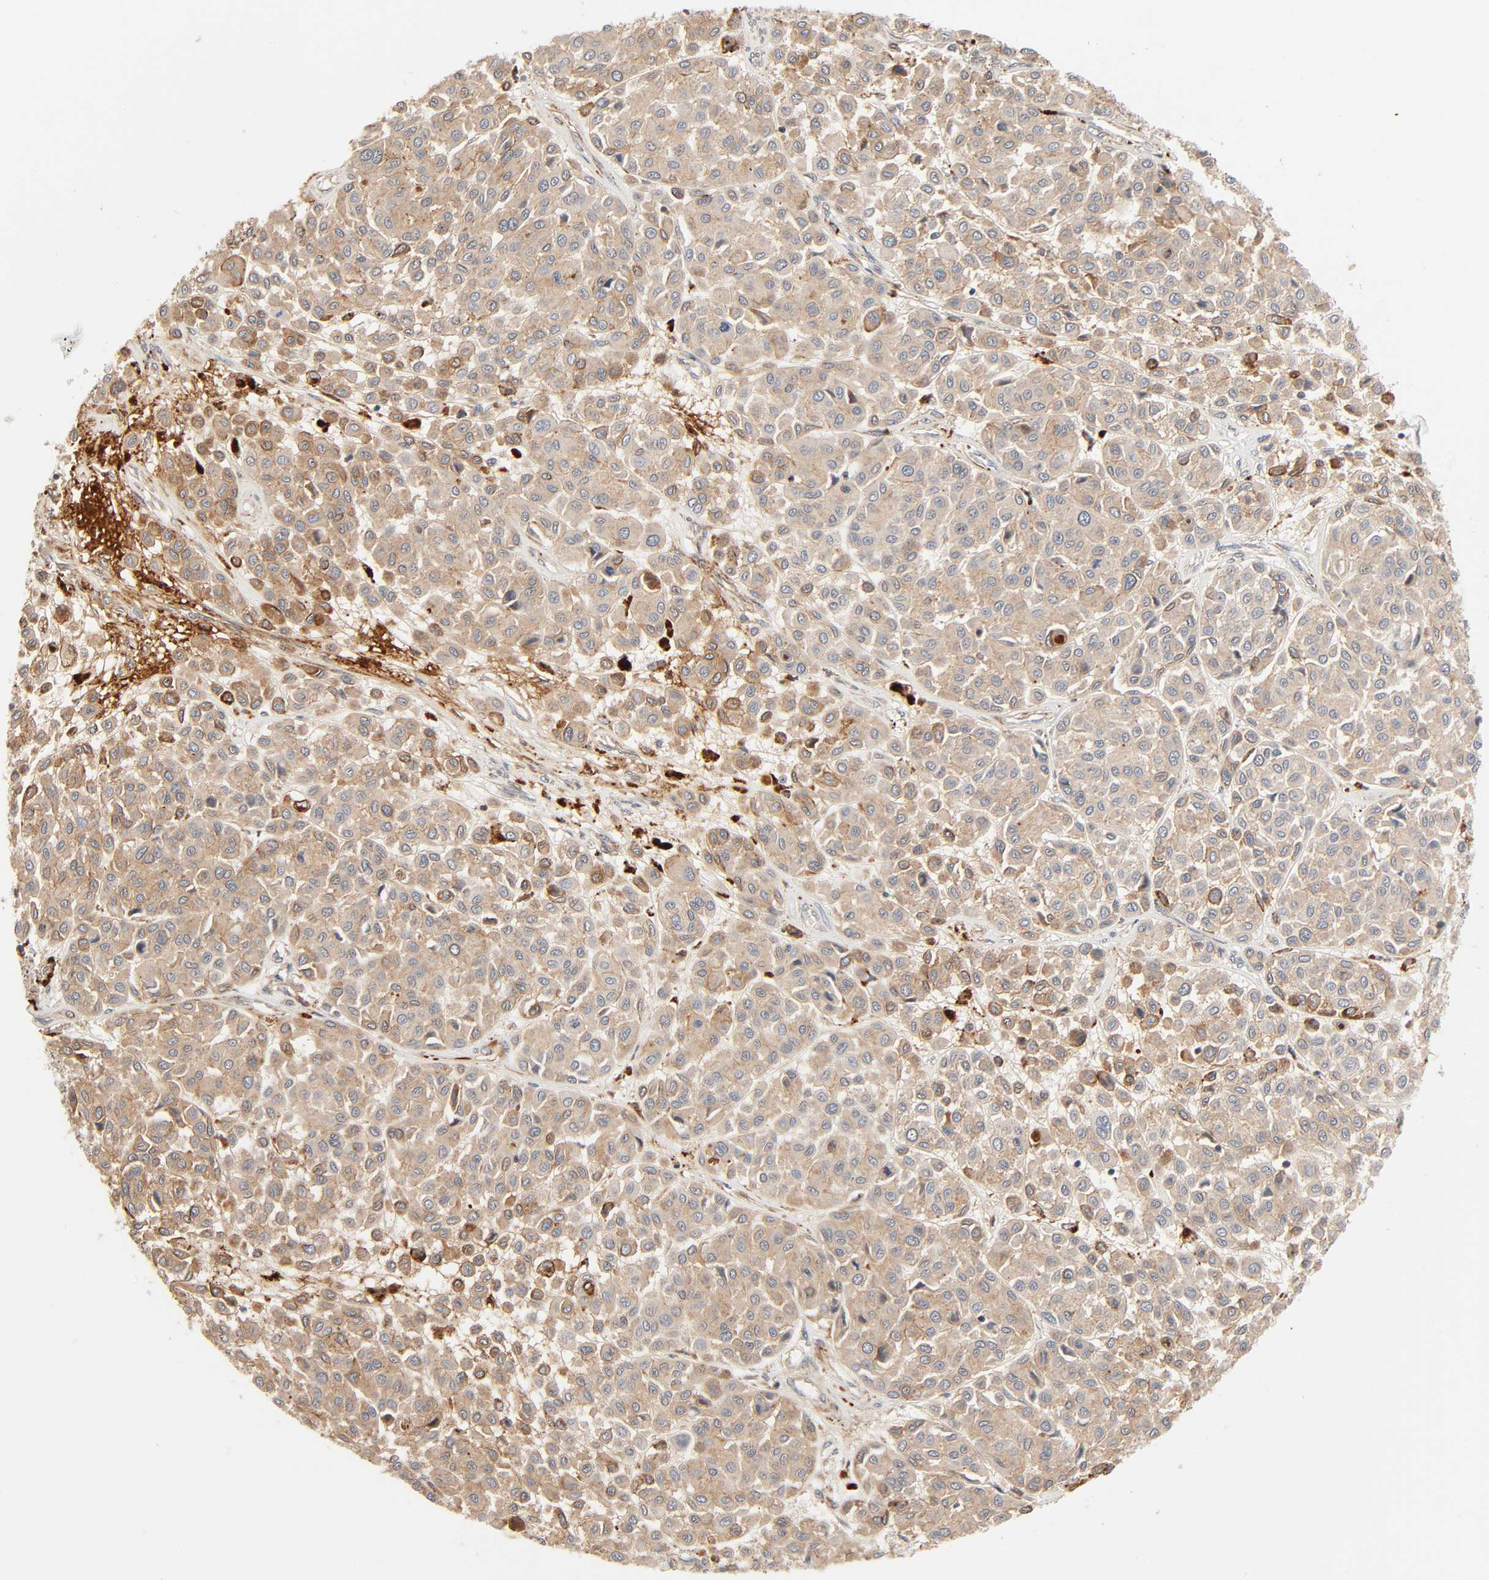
{"staining": {"intensity": "moderate", "quantity": ">75%", "location": "cytoplasmic/membranous"}, "tissue": "melanoma", "cell_type": "Tumor cells", "image_type": "cancer", "snomed": [{"axis": "morphology", "description": "Malignant melanoma, Metastatic site"}, {"axis": "topography", "description": "Soft tissue"}], "caption": "Approximately >75% of tumor cells in malignant melanoma (metastatic site) display moderate cytoplasmic/membranous protein positivity as visualized by brown immunohistochemical staining.", "gene": "REEP6", "patient": {"sex": "male", "age": 41}}